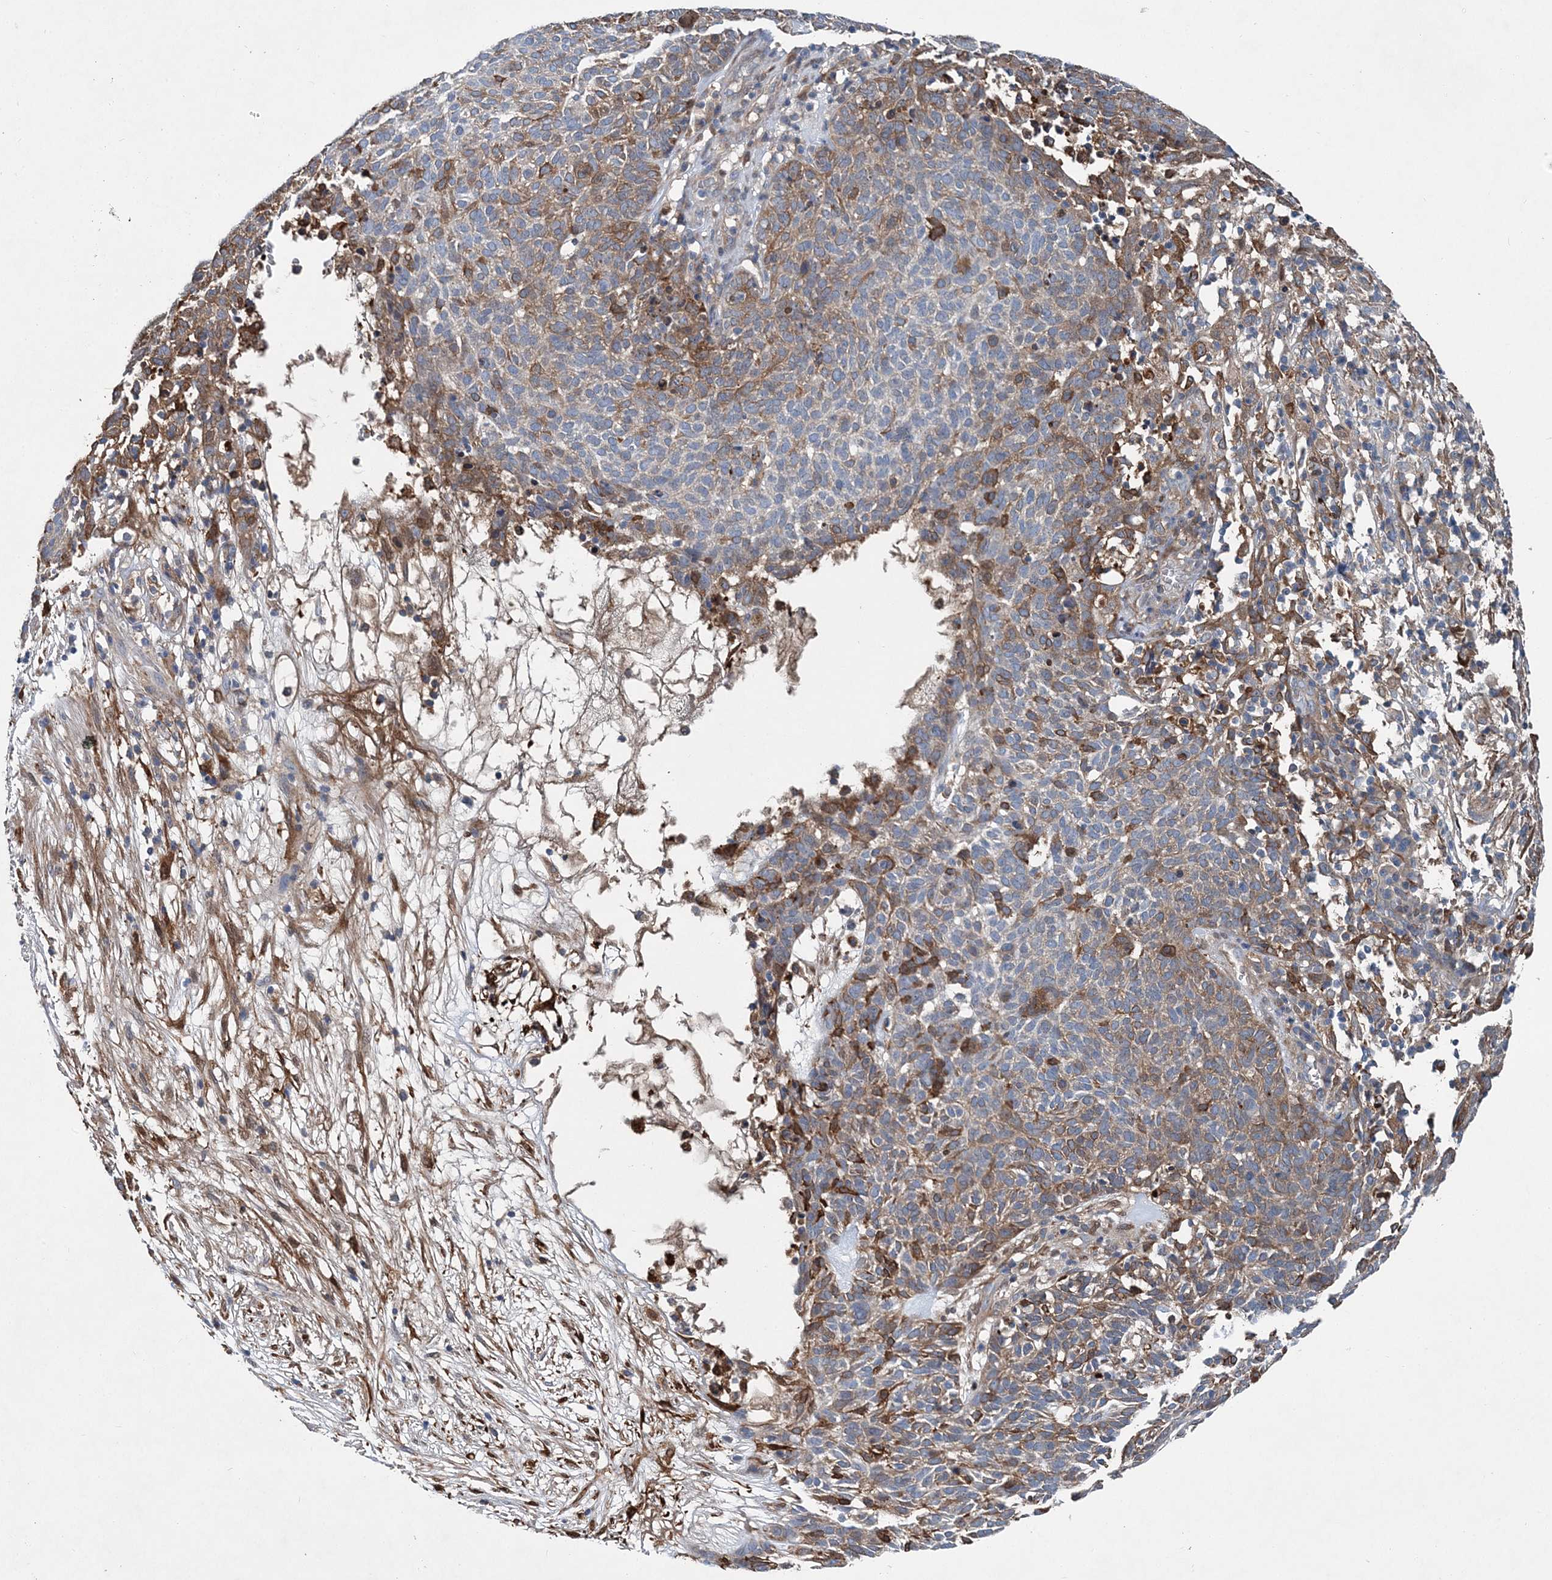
{"staining": {"intensity": "moderate", "quantity": "25%-75%", "location": "cytoplasmic/membranous"}, "tissue": "skin cancer", "cell_type": "Tumor cells", "image_type": "cancer", "snomed": [{"axis": "morphology", "description": "Squamous cell carcinoma, NOS"}, {"axis": "topography", "description": "Skin"}], "caption": "A medium amount of moderate cytoplasmic/membranous staining is seen in approximately 25%-75% of tumor cells in skin cancer tissue. (brown staining indicates protein expression, while blue staining denotes nuclei).", "gene": "SPOPL", "patient": {"sex": "female", "age": 90}}